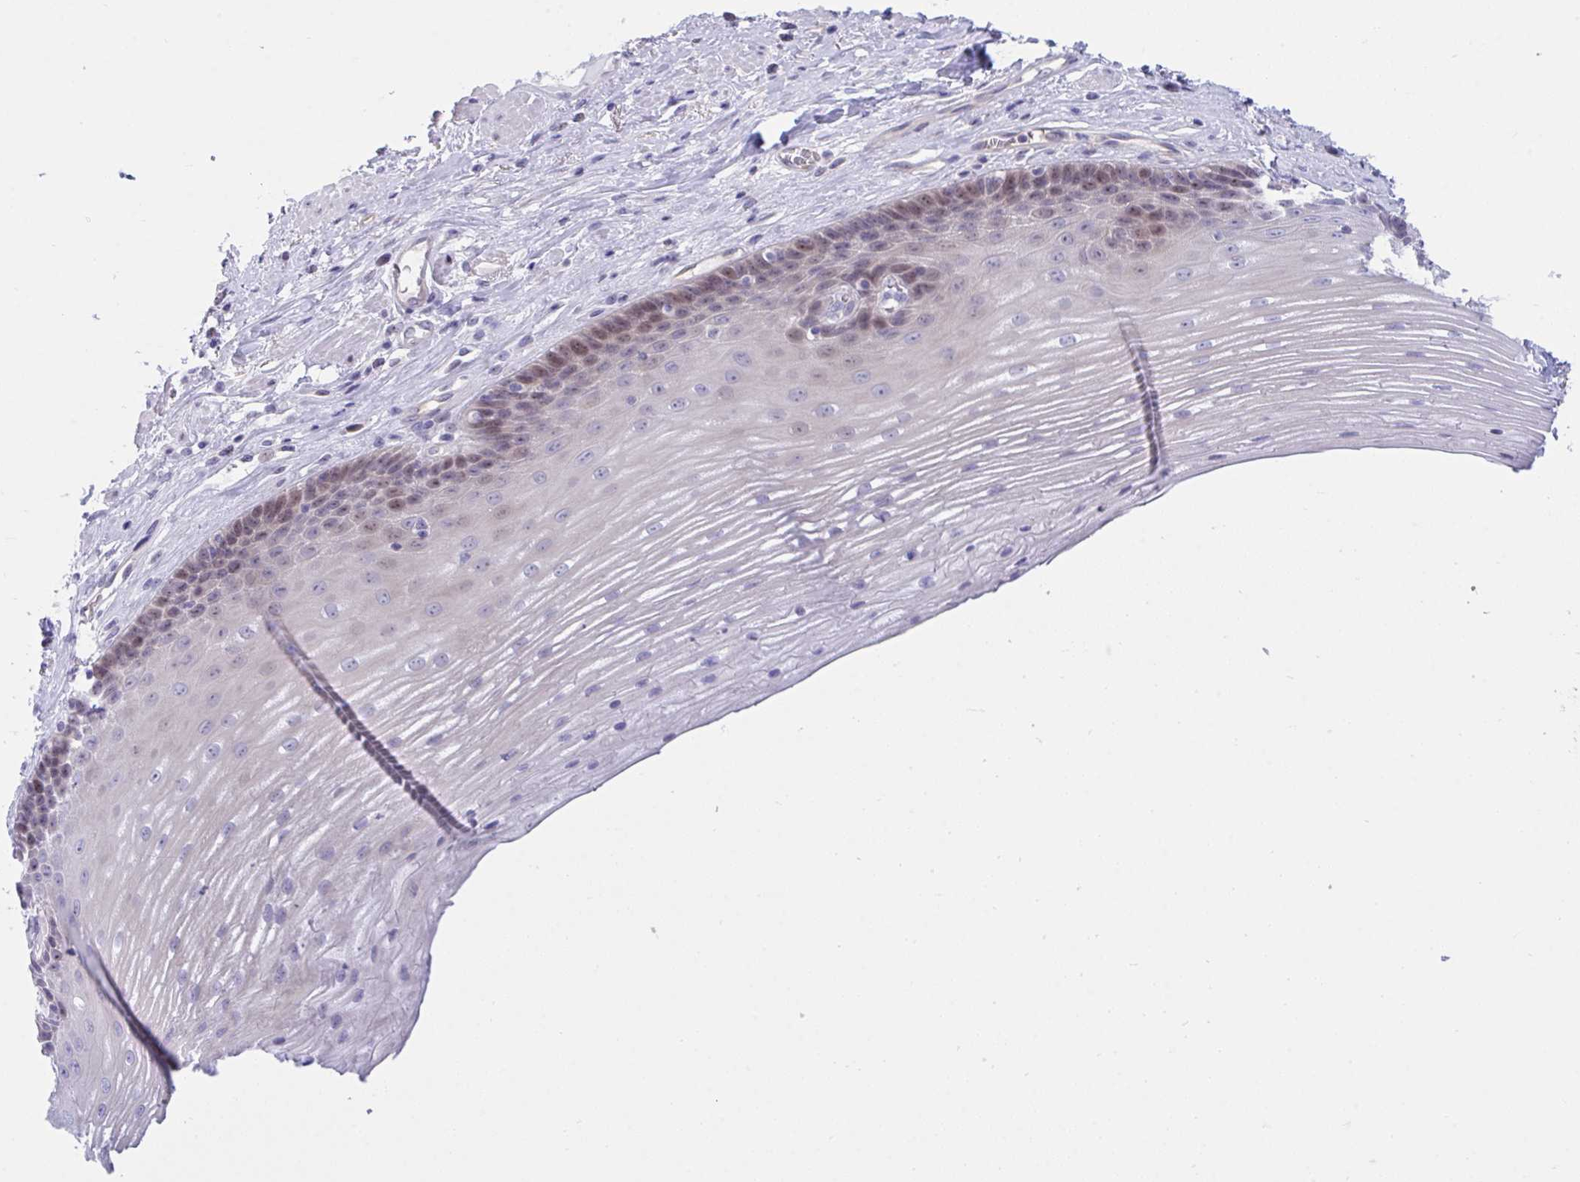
{"staining": {"intensity": "weak", "quantity": "25%-75%", "location": "nuclear"}, "tissue": "esophagus", "cell_type": "Squamous epithelial cells", "image_type": "normal", "snomed": [{"axis": "morphology", "description": "Normal tissue, NOS"}, {"axis": "topography", "description": "Esophagus"}], "caption": "Squamous epithelial cells reveal low levels of weak nuclear expression in about 25%-75% of cells in unremarkable human esophagus. The staining was performed using DAB to visualize the protein expression in brown, while the nuclei were stained in blue with hematoxylin (Magnification: 20x).", "gene": "CENPQ", "patient": {"sex": "male", "age": 62}}